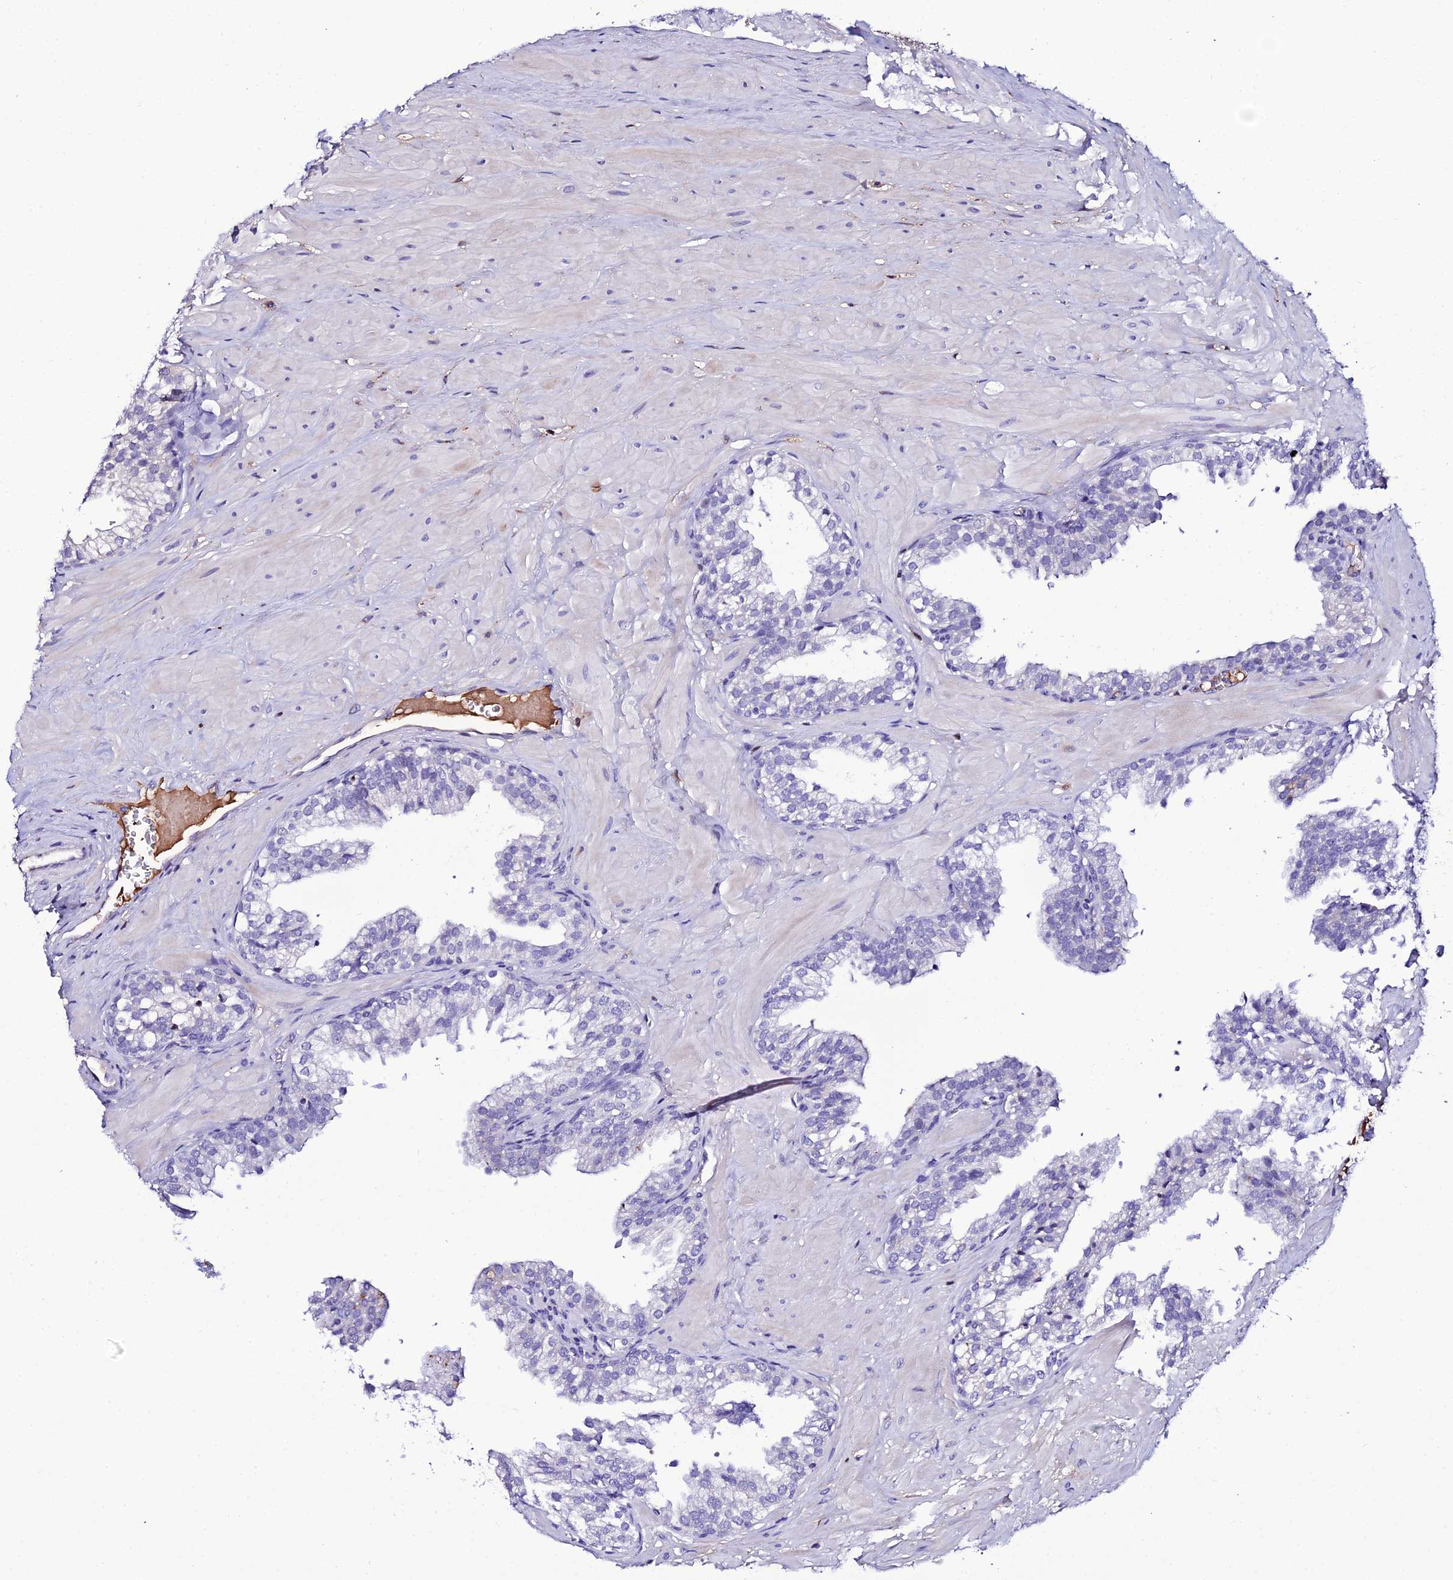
{"staining": {"intensity": "negative", "quantity": "none", "location": "none"}, "tissue": "prostate", "cell_type": "Glandular cells", "image_type": "normal", "snomed": [{"axis": "morphology", "description": "Normal tissue, NOS"}, {"axis": "topography", "description": "Prostate"}, {"axis": "topography", "description": "Peripheral nerve tissue"}], "caption": "Image shows no significant protein positivity in glandular cells of unremarkable prostate.", "gene": "DEFB132", "patient": {"sex": "male", "age": 55}}